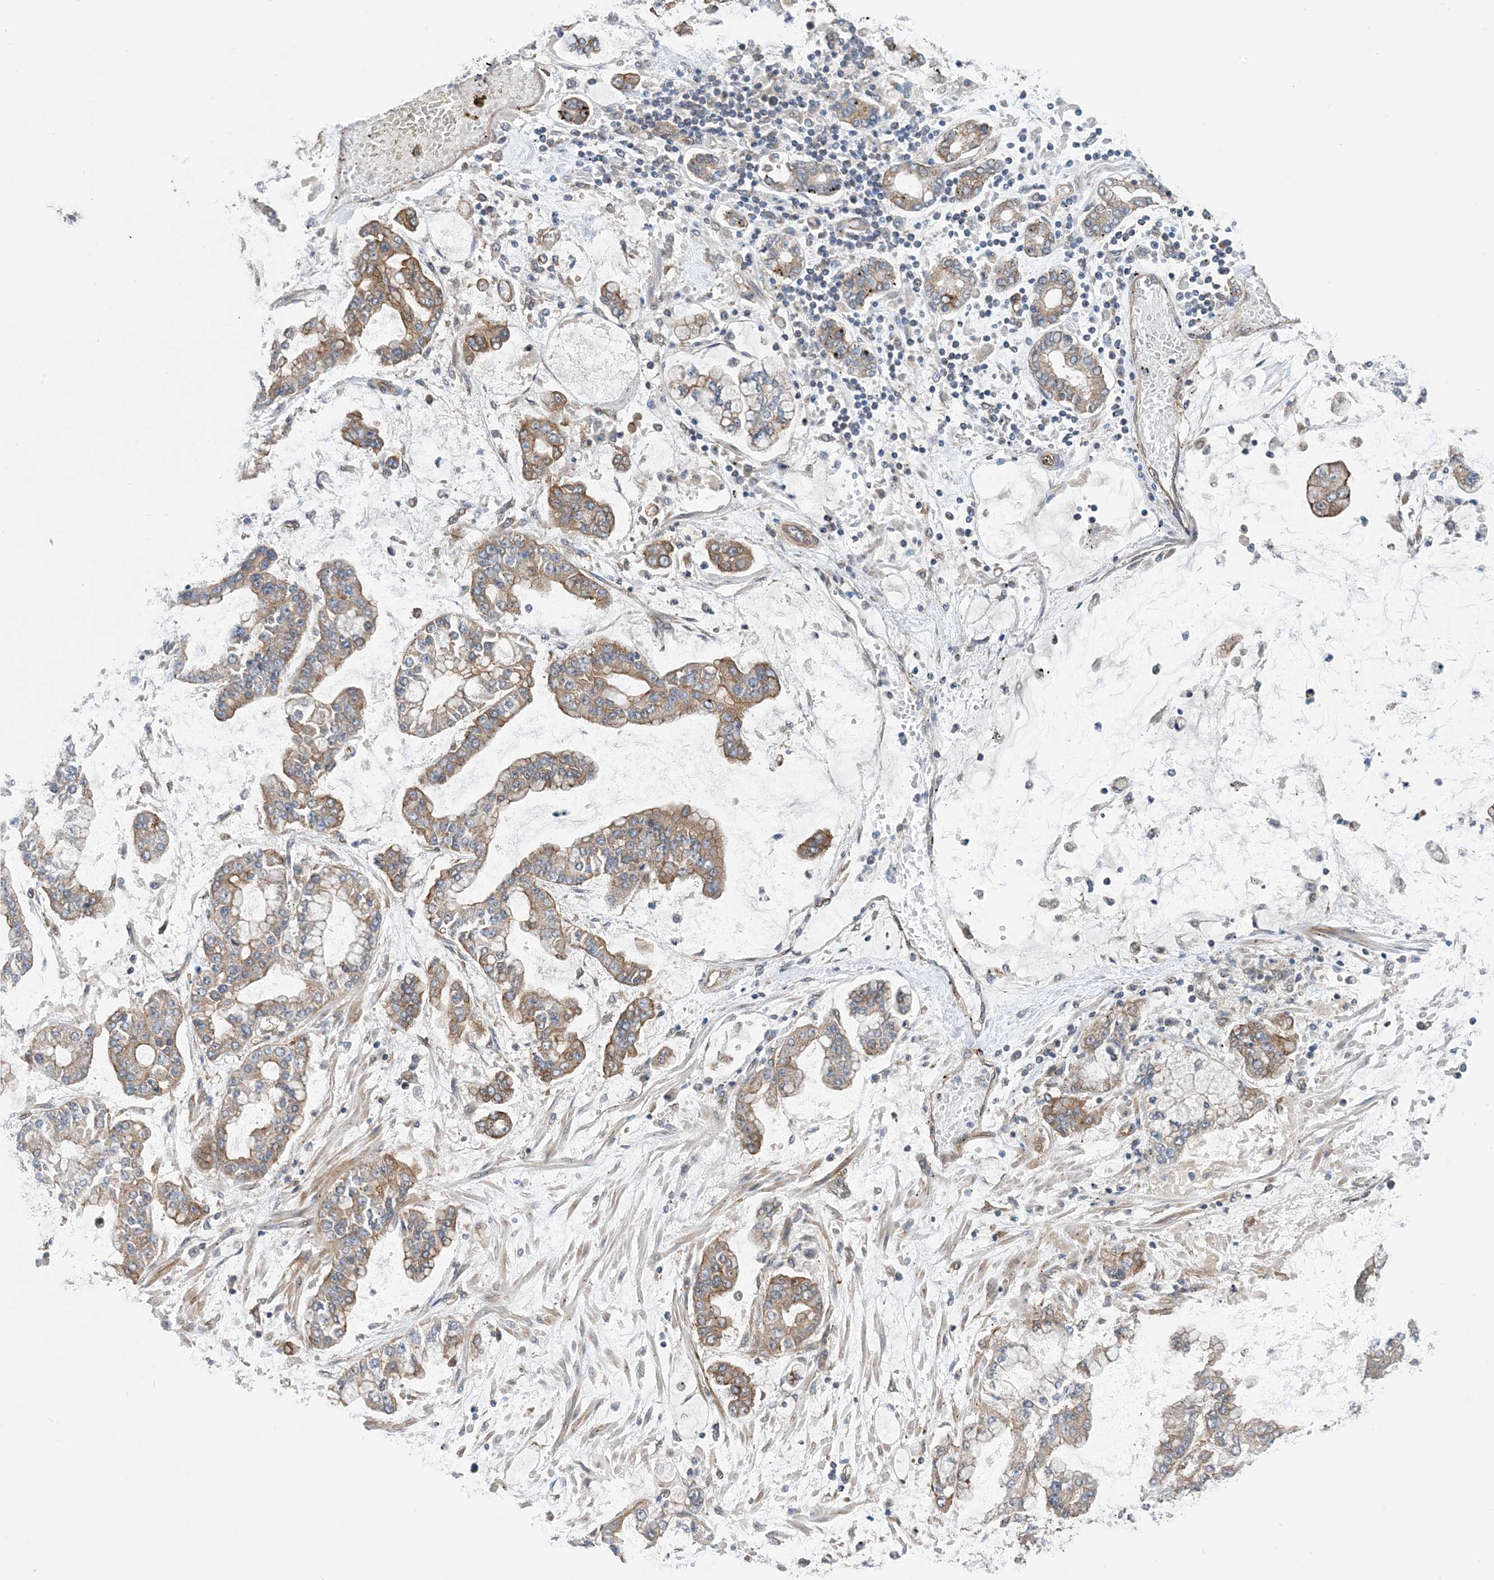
{"staining": {"intensity": "moderate", "quantity": "25%-75%", "location": "cytoplasmic/membranous"}, "tissue": "stomach cancer", "cell_type": "Tumor cells", "image_type": "cancer", "snomed": [{"axis": "morphology", "description": "Adenocarcinoma, NOS"}, {"axis": "topography", "description": "Stomach"}], "caption": "Protein expression analysis of human stomach cancer (adenocarcinoma) reveals moderate cytoplasmic/membranous staining in about 25%-75% of tumor cells.", "gene": "EHBP1", "patient": {"sex": "female", "age": 73}}